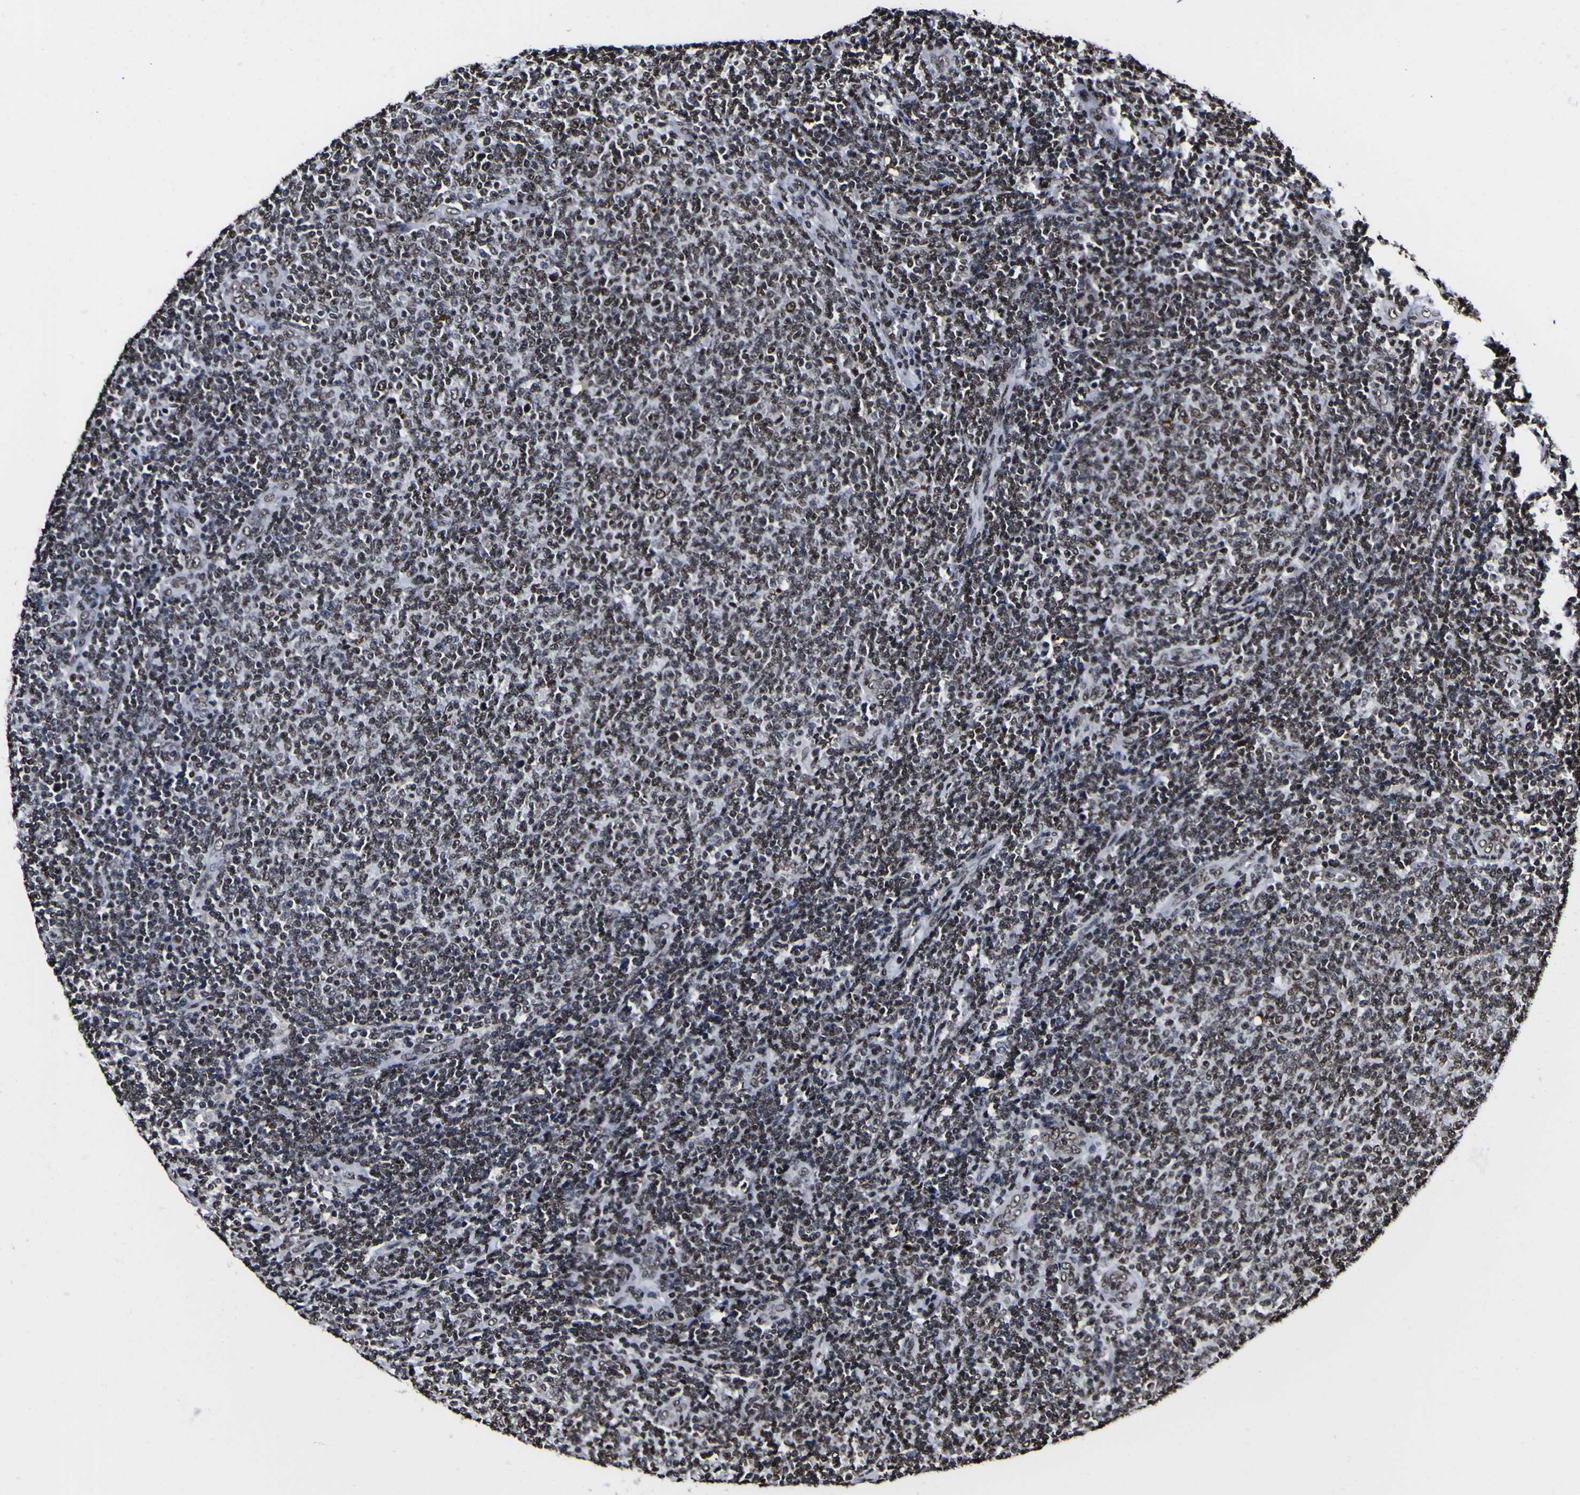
{"staining": {"intensity": "strong", "quantity": "25%-75%", "location": "nuclear"}, "tissue": "lymphoma", "cell_type": "Tumor cells", "image_type": "cancer", "snomed": [{"axis": "morphology", "description": "Malignant lymphoma, non-Hodgkin's type, Low grade"}, {"axis": "topography", "description": "Lymph node"}], "caption": "Immunohistochemical staining of low-grade malignant lymphoma, non-Hodgkin's type shows strong nuclear protein positivity in about 25%-75% of tumor cells.", "gene": "PIAS1", "patient": {"sex": "male", "age": 66}}